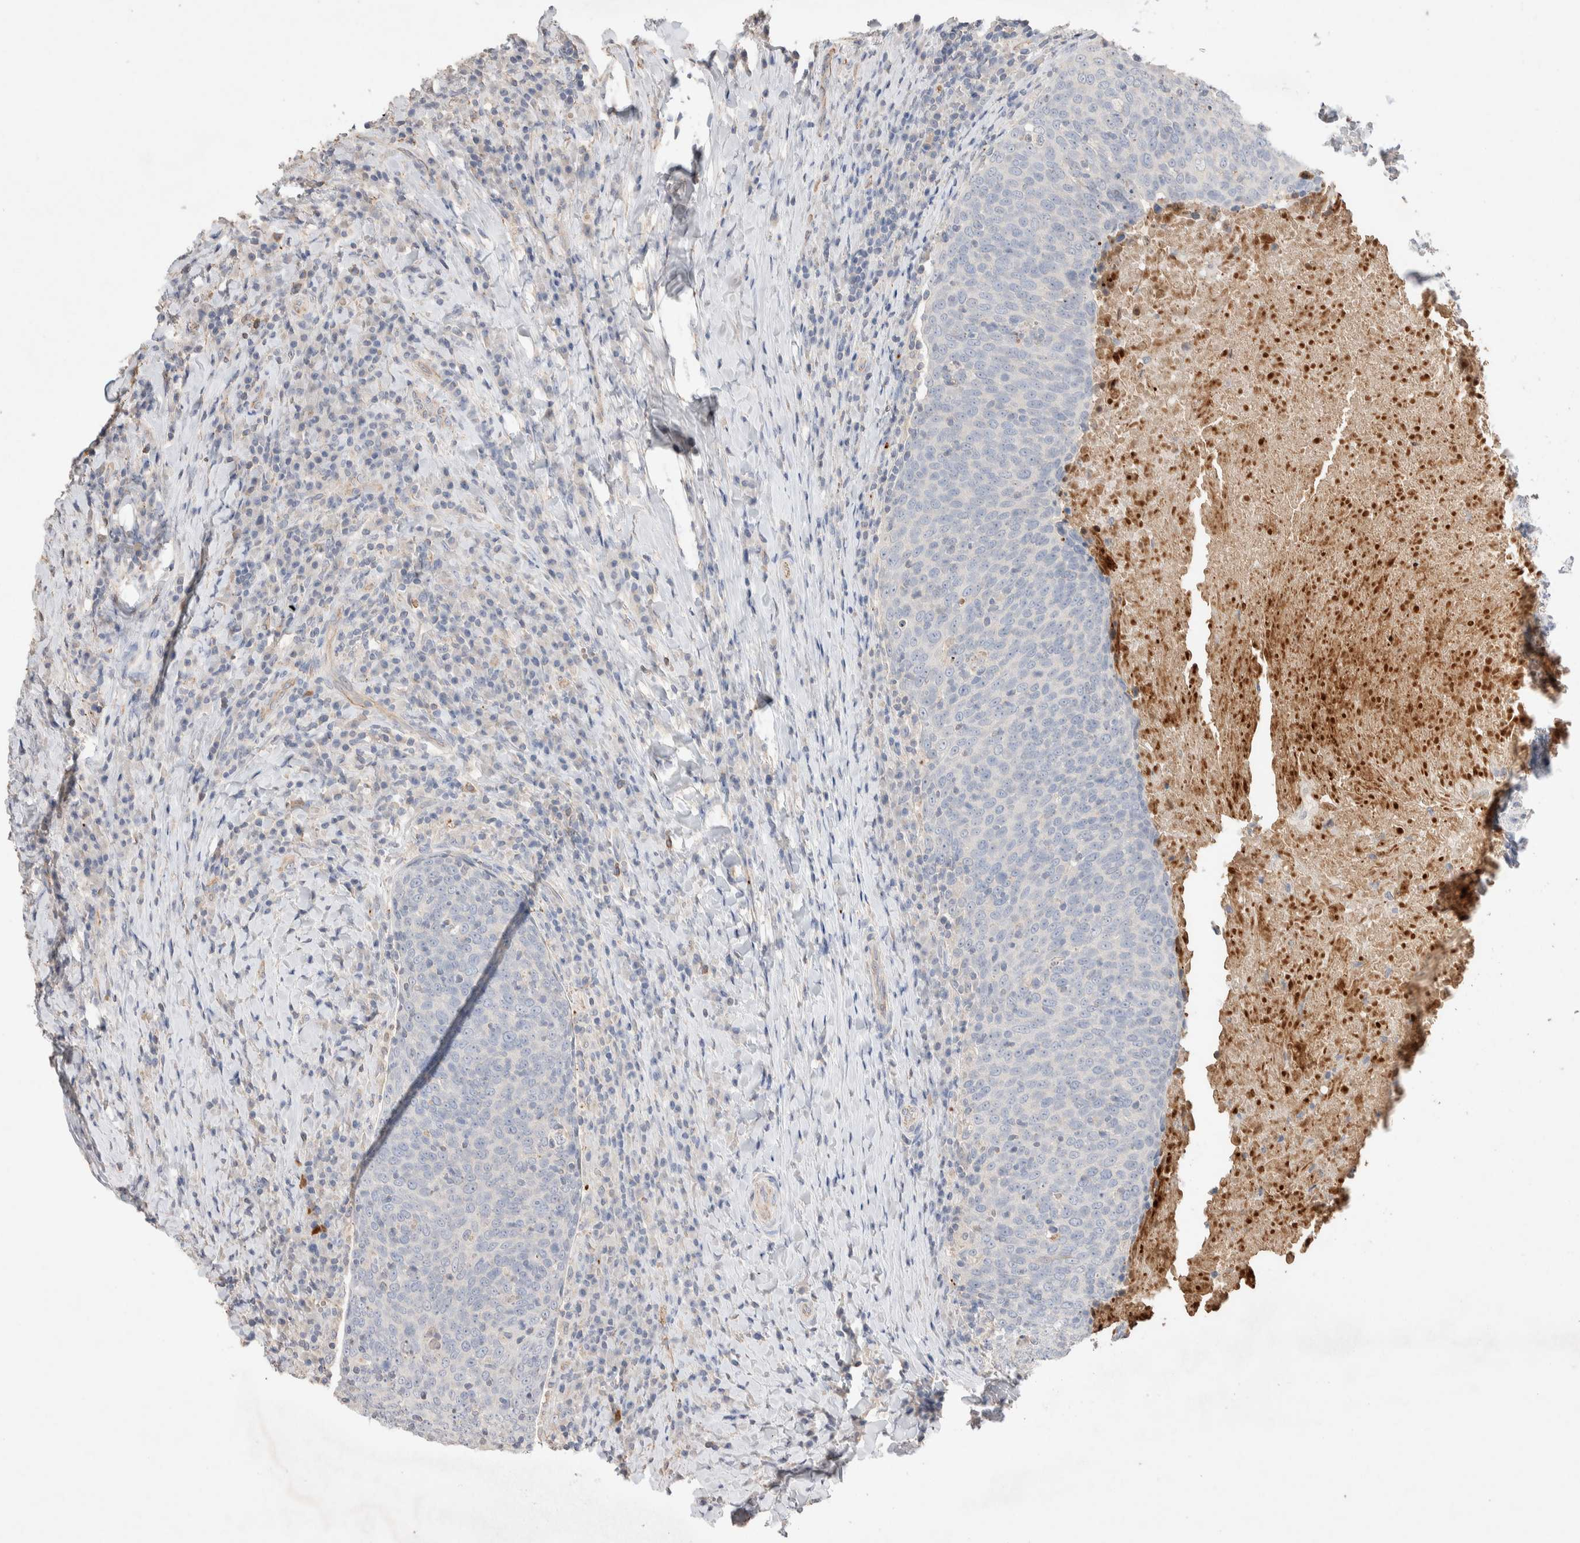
{"staining": {"intensity": "negative", "quantity": "none", "location": "none"}, "tissue": "head and neck cancer", "cell_type": "Tumor cells", "image_type": "cancer", "snomed": [{"axis": "morphology", "description": "Squamous cell carcinoma, NOS"}, {"axis": "morphology", "description": "Squamous cell carcinoma, metastatic, NOS"}, {"axis": "topography", "description": "Lymph node"}, {"axis": "topography", "description": "Head-Neck"}], "caption": "Micrograph shows no significant protein positivity in tumor cells of head and neck cancer. Nuclei are stained in blue.", "gene": "FFAR2", "patient": {"sex": "male", "age": 62}}